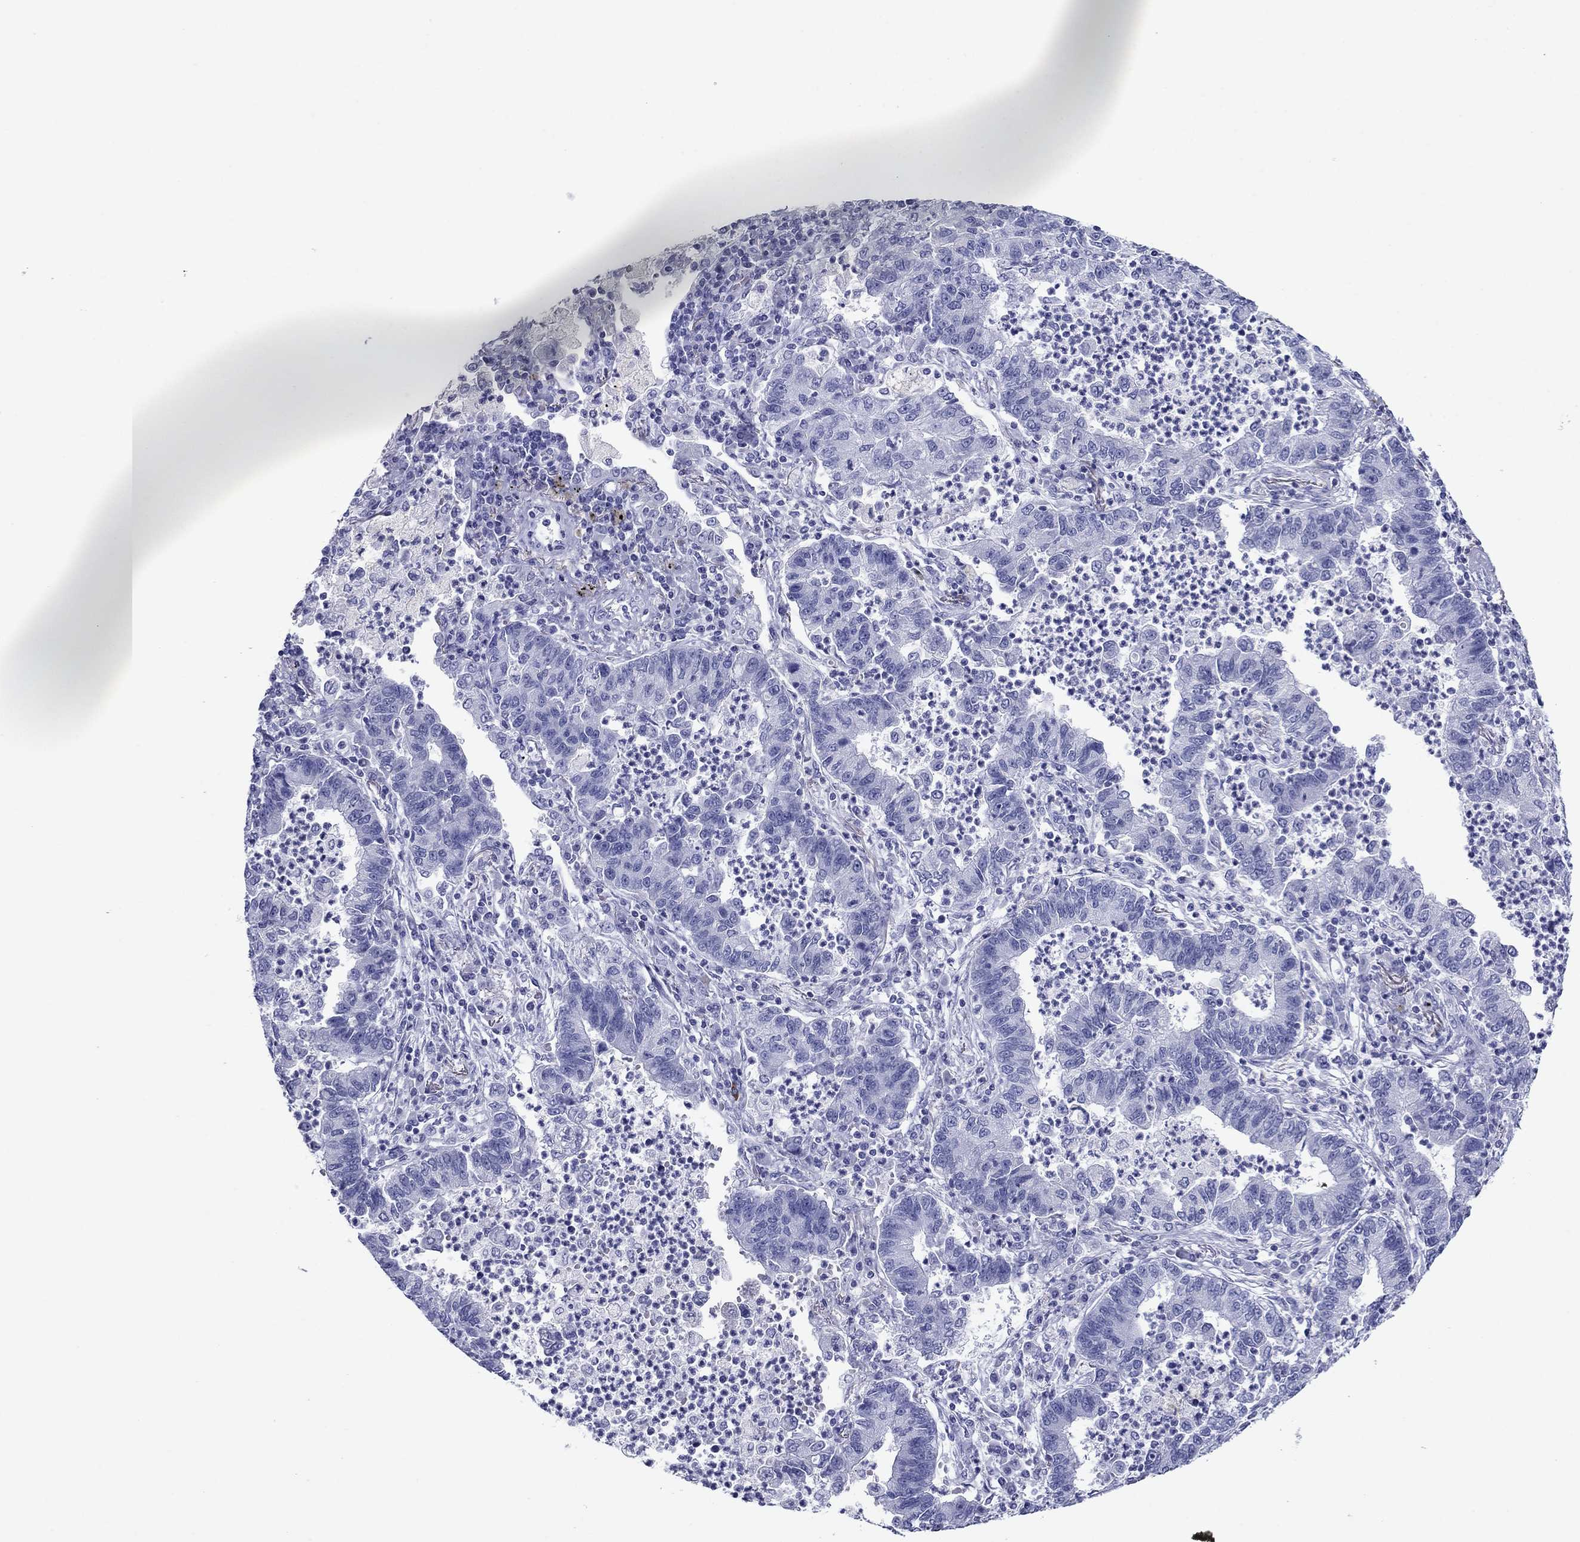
{"staining": {"intensity": "negative", "quantity": "none", "location": "none"}, "tissue": "lung cancer", "cell_type": "Tumor cells", "image_type": "cancer", "snomed": [{"axis": "morphology", "description": "Adenocarcinoma, NOS"}, {"axis": "topography", "description": "Lung"}], "caption": "Tumor cells show no significant protein positivity in lung cancer (adenocarcinoma).", "gene": "ATP4A", "patient": {"sex": "female", "age": 57}}